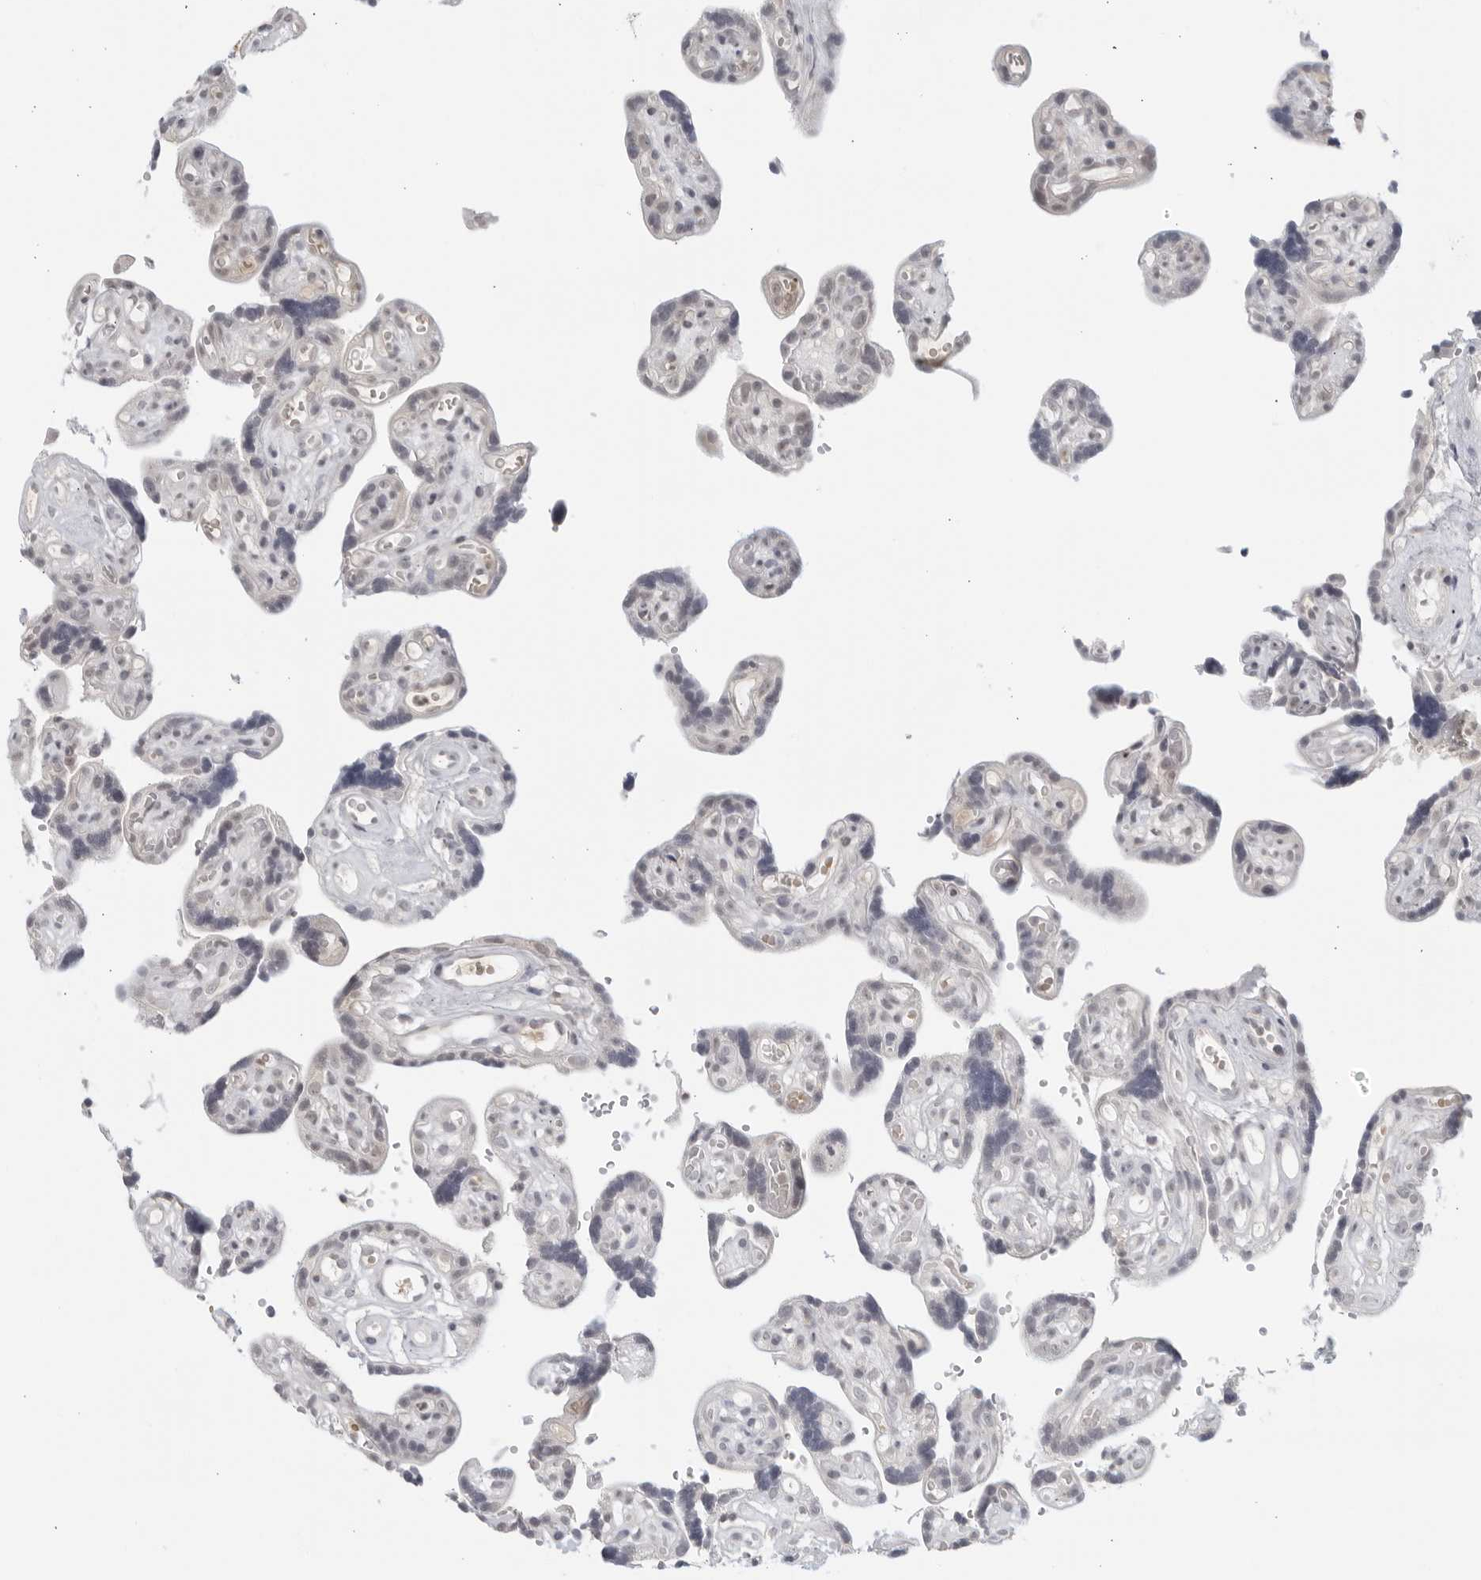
{"staining": {"intensity": "negative", "quantity": "none", "location": "none"}, "tissue": "placenta", "cell_type": "Decidual cells", "image_type": "normal", "snomed": [{"axis": "morphology", "description": "Normal tissue, NOS"}, {"axis": "topography", "description": "Placenta"}], "caption": "DAB immunohistochemical staining of benign human placenta displays no significant staining in decidual cells.", "gene": "RAB11FIP3", "patient": {"sex": "female", "age": 30}}